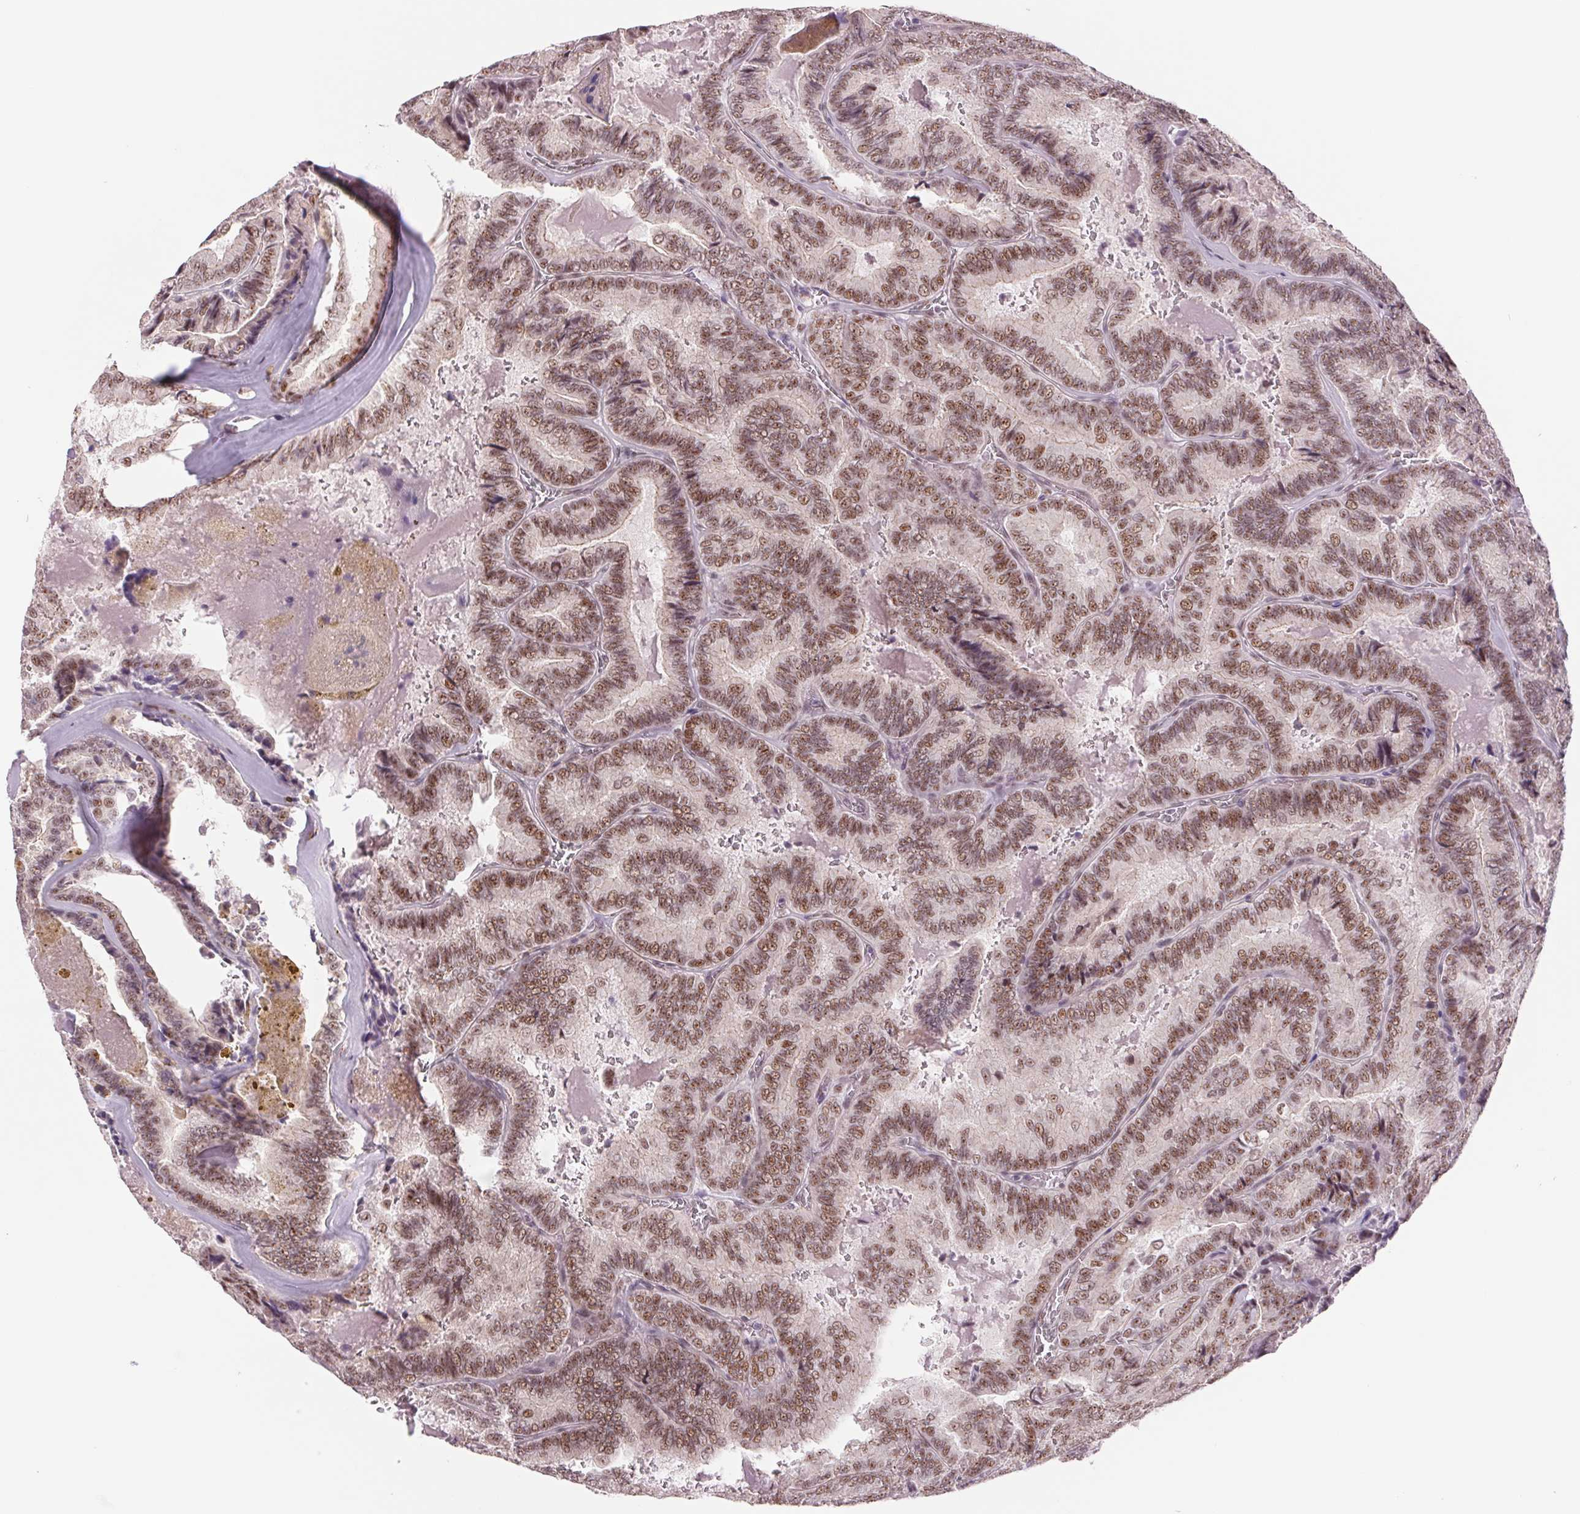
{"staining": {"intensity": "moderate", "quantity": ">75%", "location": "nuclear"}, "tissue": "thyroid cancer", "cell_type": "Tumor cells", "image_type": "cancer", "snomed": [{"axis": "morphology", "description": "Papillary adenocarcinoma, NOS"}, {"axis": "topography", "description": "Thyroid gland"}], "caption": "High-power microscopy captured an immunohistochemistry photomicrograph of thyroid papillary adenocarcinoma, revealing moderate nuclear expression in approximately >75% of tumor cells. (Brightfield microscopy of DAB IHC at high magnification).", "gene": "ZC3H14", "patient": {"sex": "female", "age": 75}}